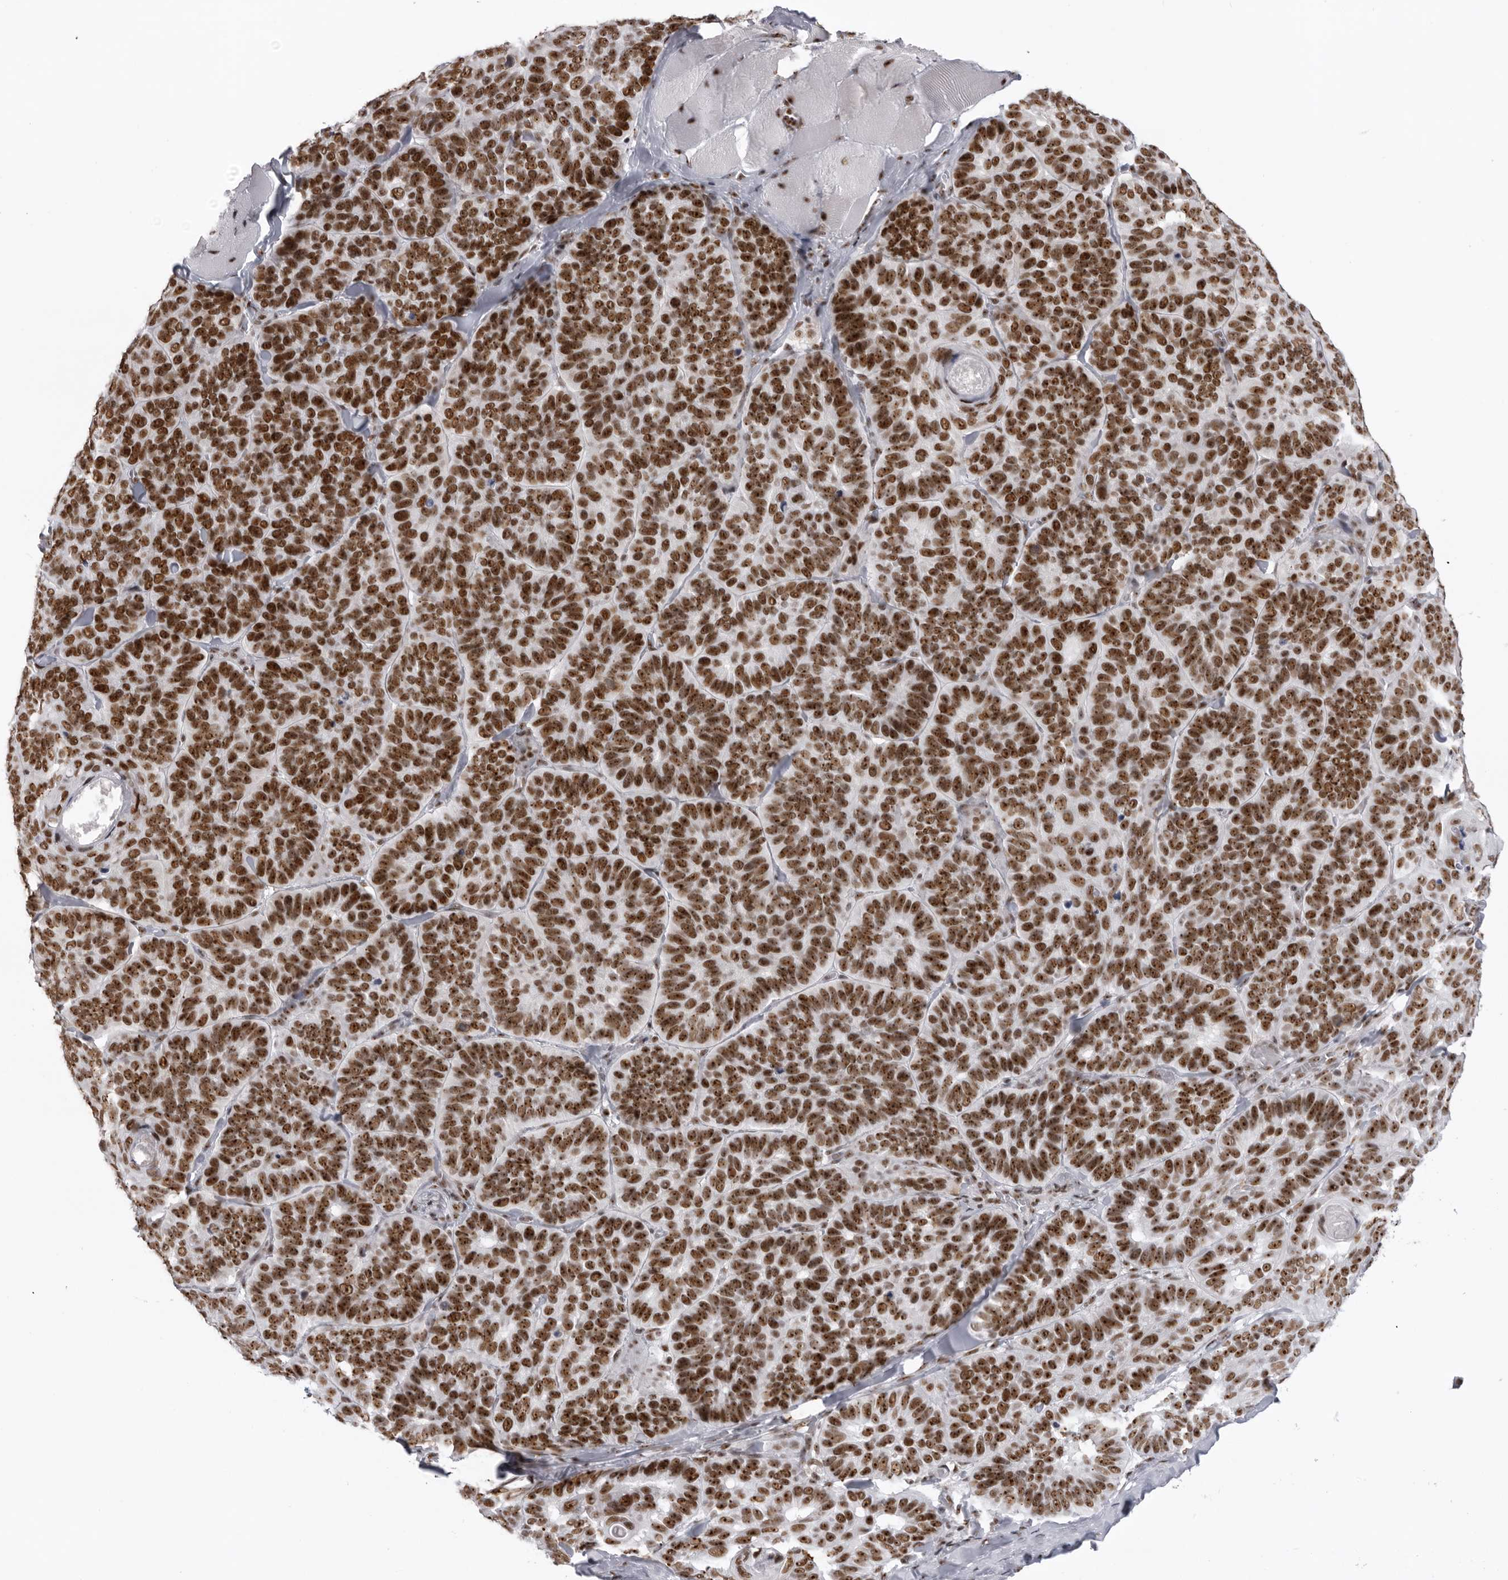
{"staining": {"intensity": "strong", "quantity": ">75%", "location": "nuclear"}, "tissue": "skin cancer", "cell_type": "Tumor cells", "image_type": "cancer", "snomed": [{"axis": "morphology", "description": "Basal cell carcinoma"}, {"axis": "topography", "description": "Skin"}], "caption": "Human skin cancer stained with a brown dye reveals strong nuclear positive staining in approximately >75% of tumor cells.", "gene": "DHX9", "patient": {"sex": "male", "age": 62}}